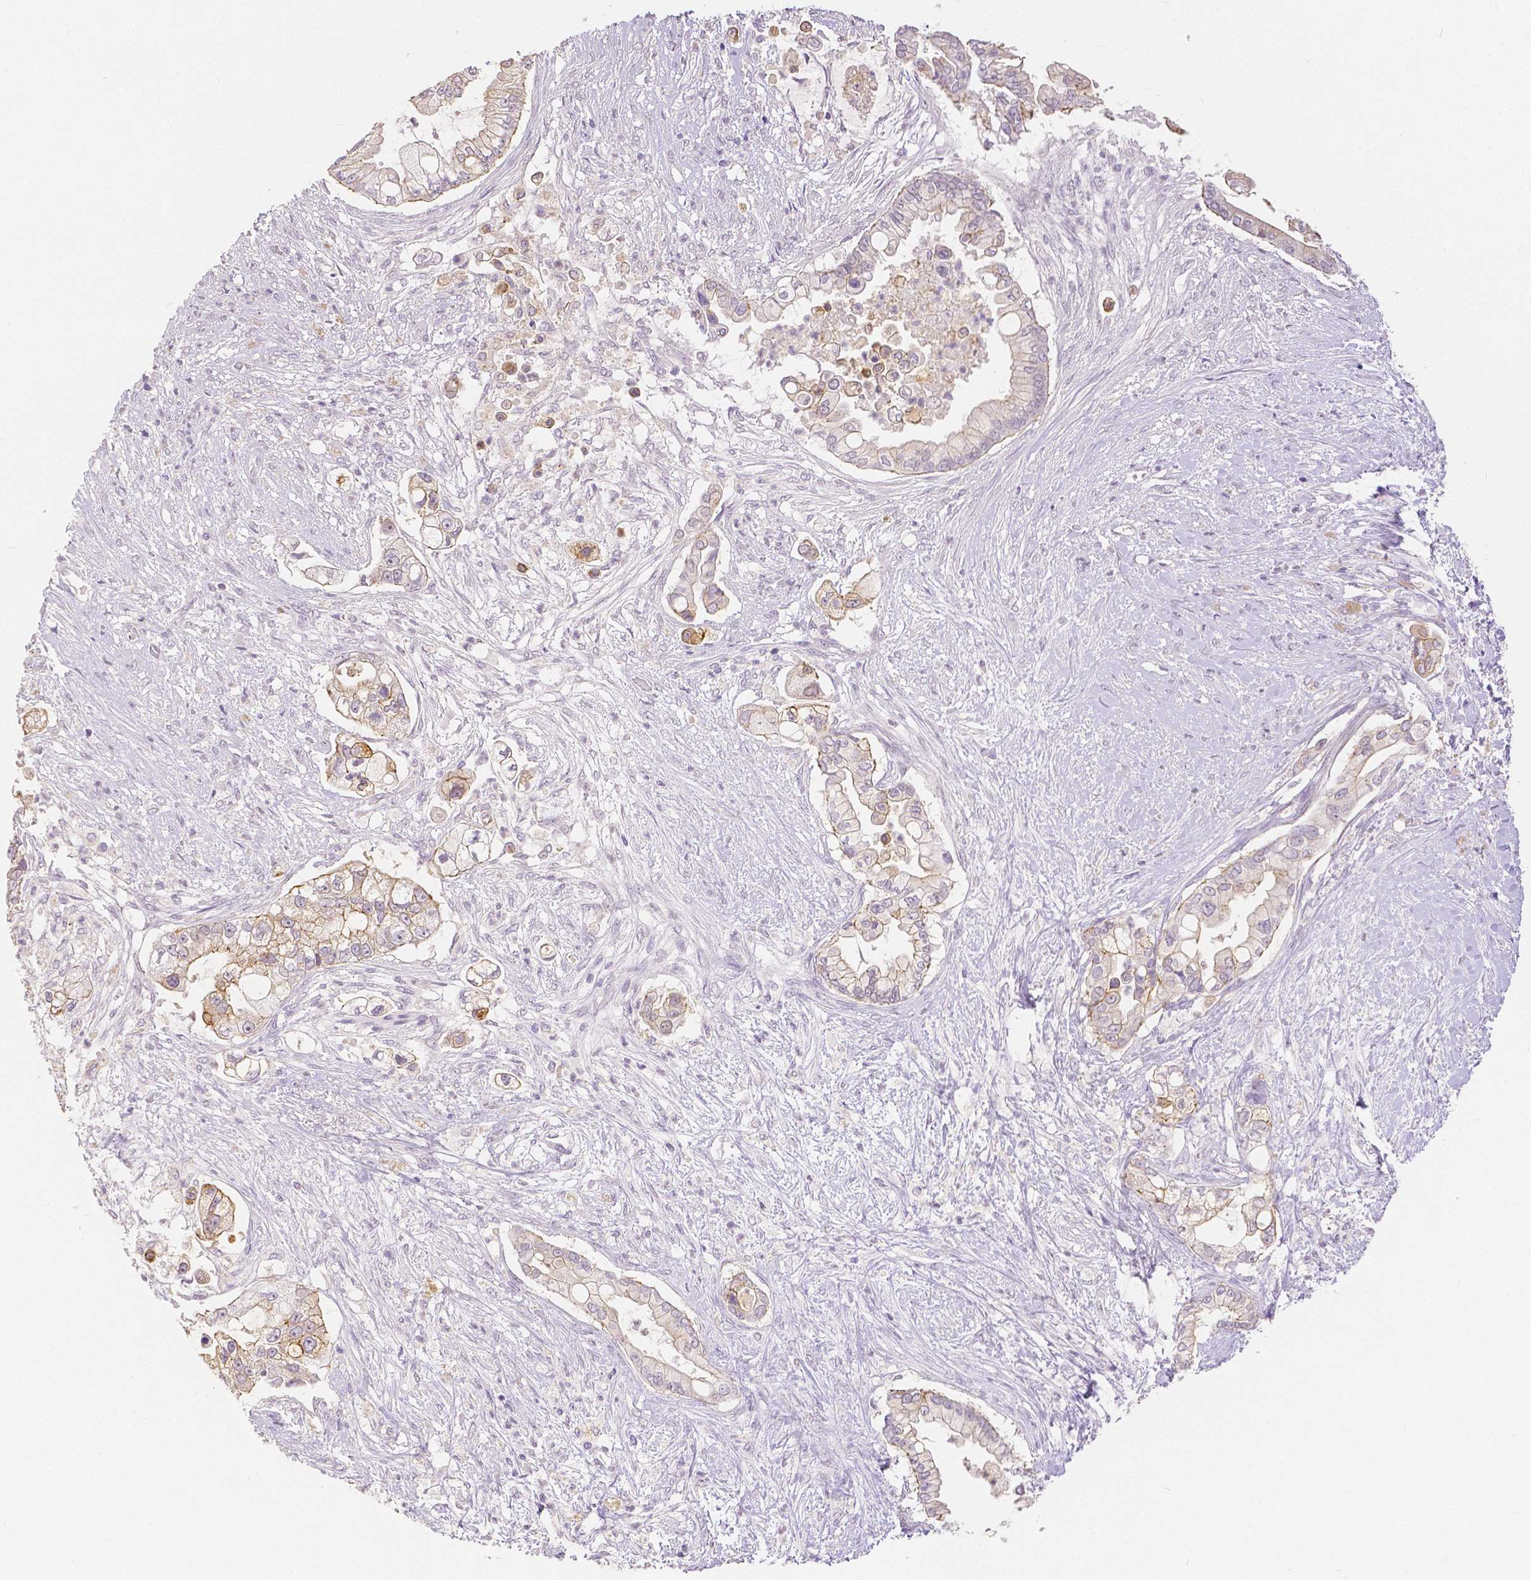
{"staining": {"intensity": "moderate", "quantity": ">75%", "location": "cytoplasmic/membranous"}, "tissue": "pancreatic cancer", "cell_type": "Tumor cells", "image_type": "cancer", "snomed": [{"axis": "morphology", "description": "Adenocarcinoma, NOS"}, {"axis": "topography", "description": "Pancreas"}], "caption": "Immunohistochemical staining of pancreatic cancer (adenocarcinoma) exhibits medium levels of moderate cytoplasmic/membranous protein staining in about >75% of tumor cells.", "gene": "OCLN", "patient": {"sex": "female", "age": 69}}